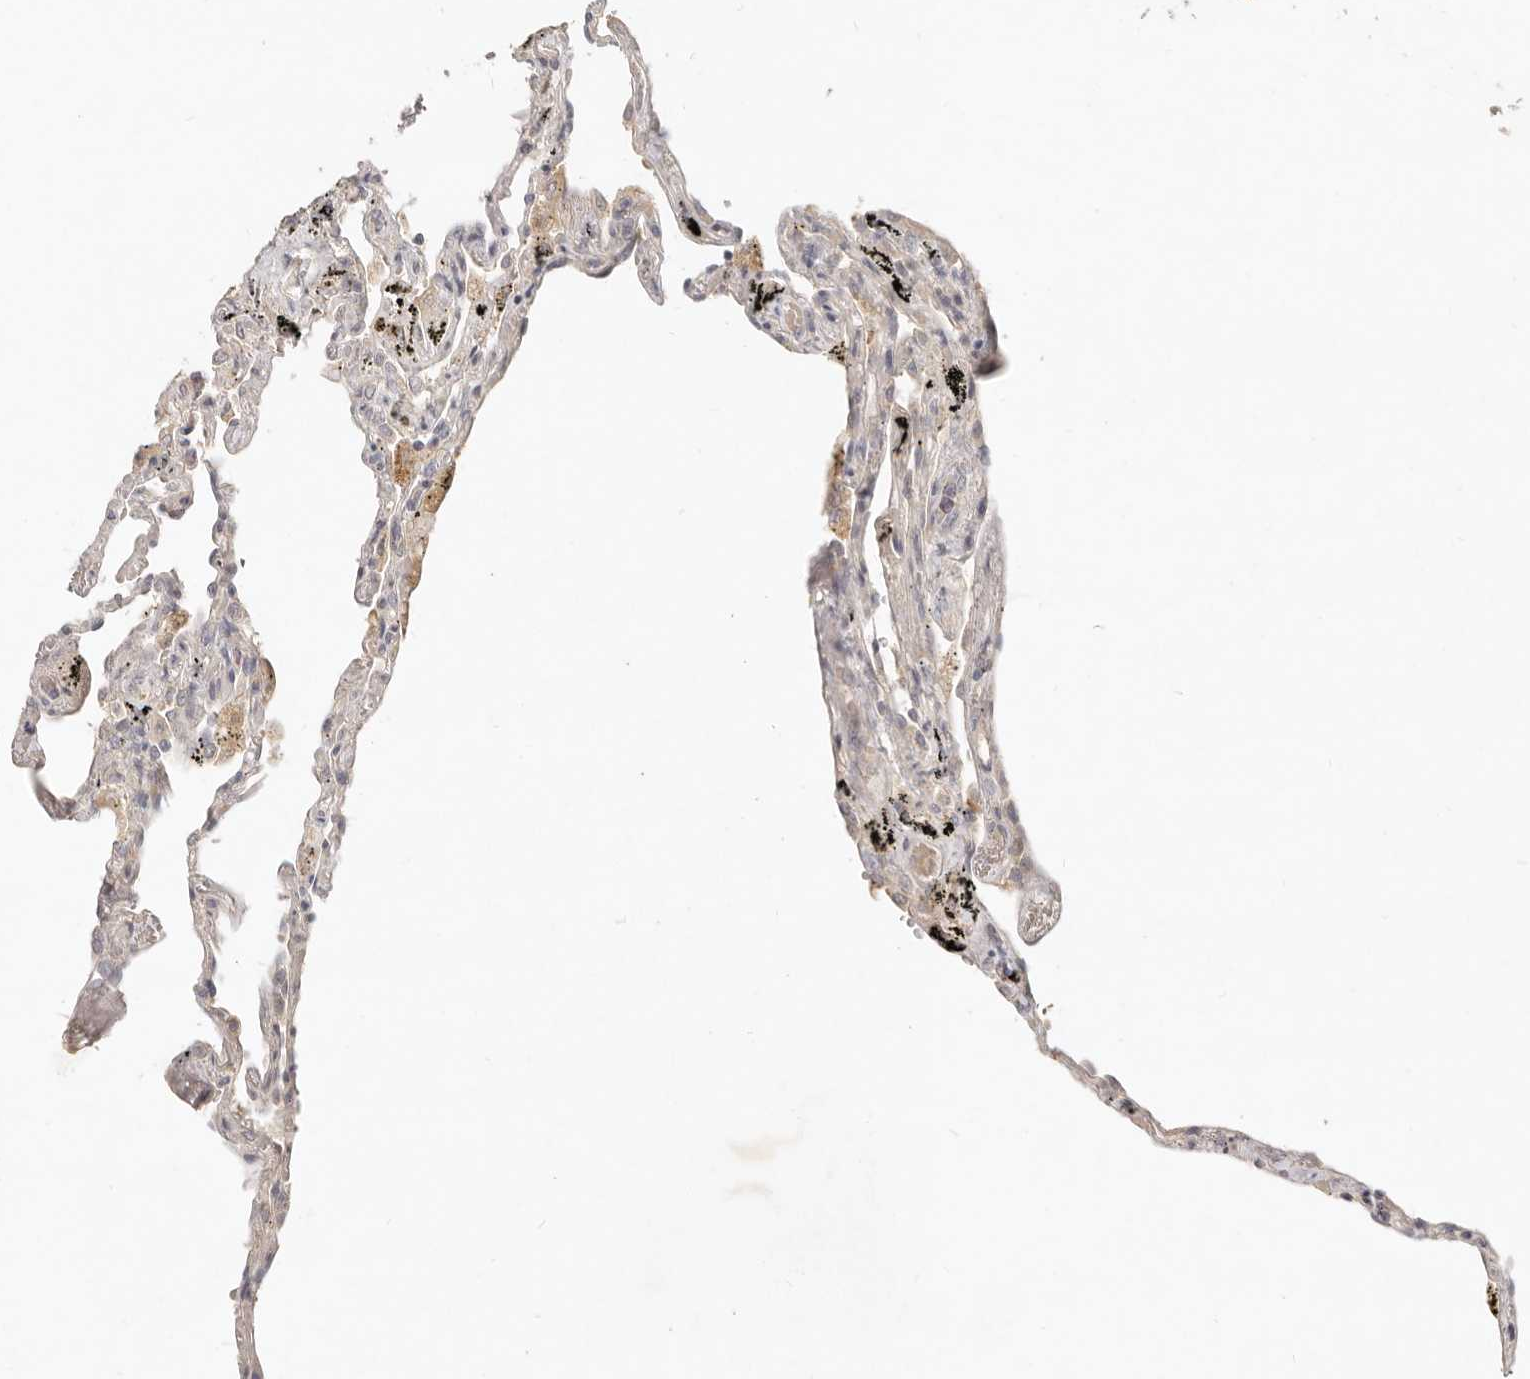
{"staining": {"intensity": "negative", "quantity": "none", "location": "none"}, "tissue": "lung", "cell_type": "Alveolar cells", "image_type": "normal", "snomed": [{"axis": "morphology", "description": "Normal tissue, NOS"}, {"axis": "topography", "description": "Lung"}], "caption": "IHC of unremarkable lung displays no expression in alveolar cells.", "gene": "UBXN11", "patient": {"sex": "male", "age": 59}}